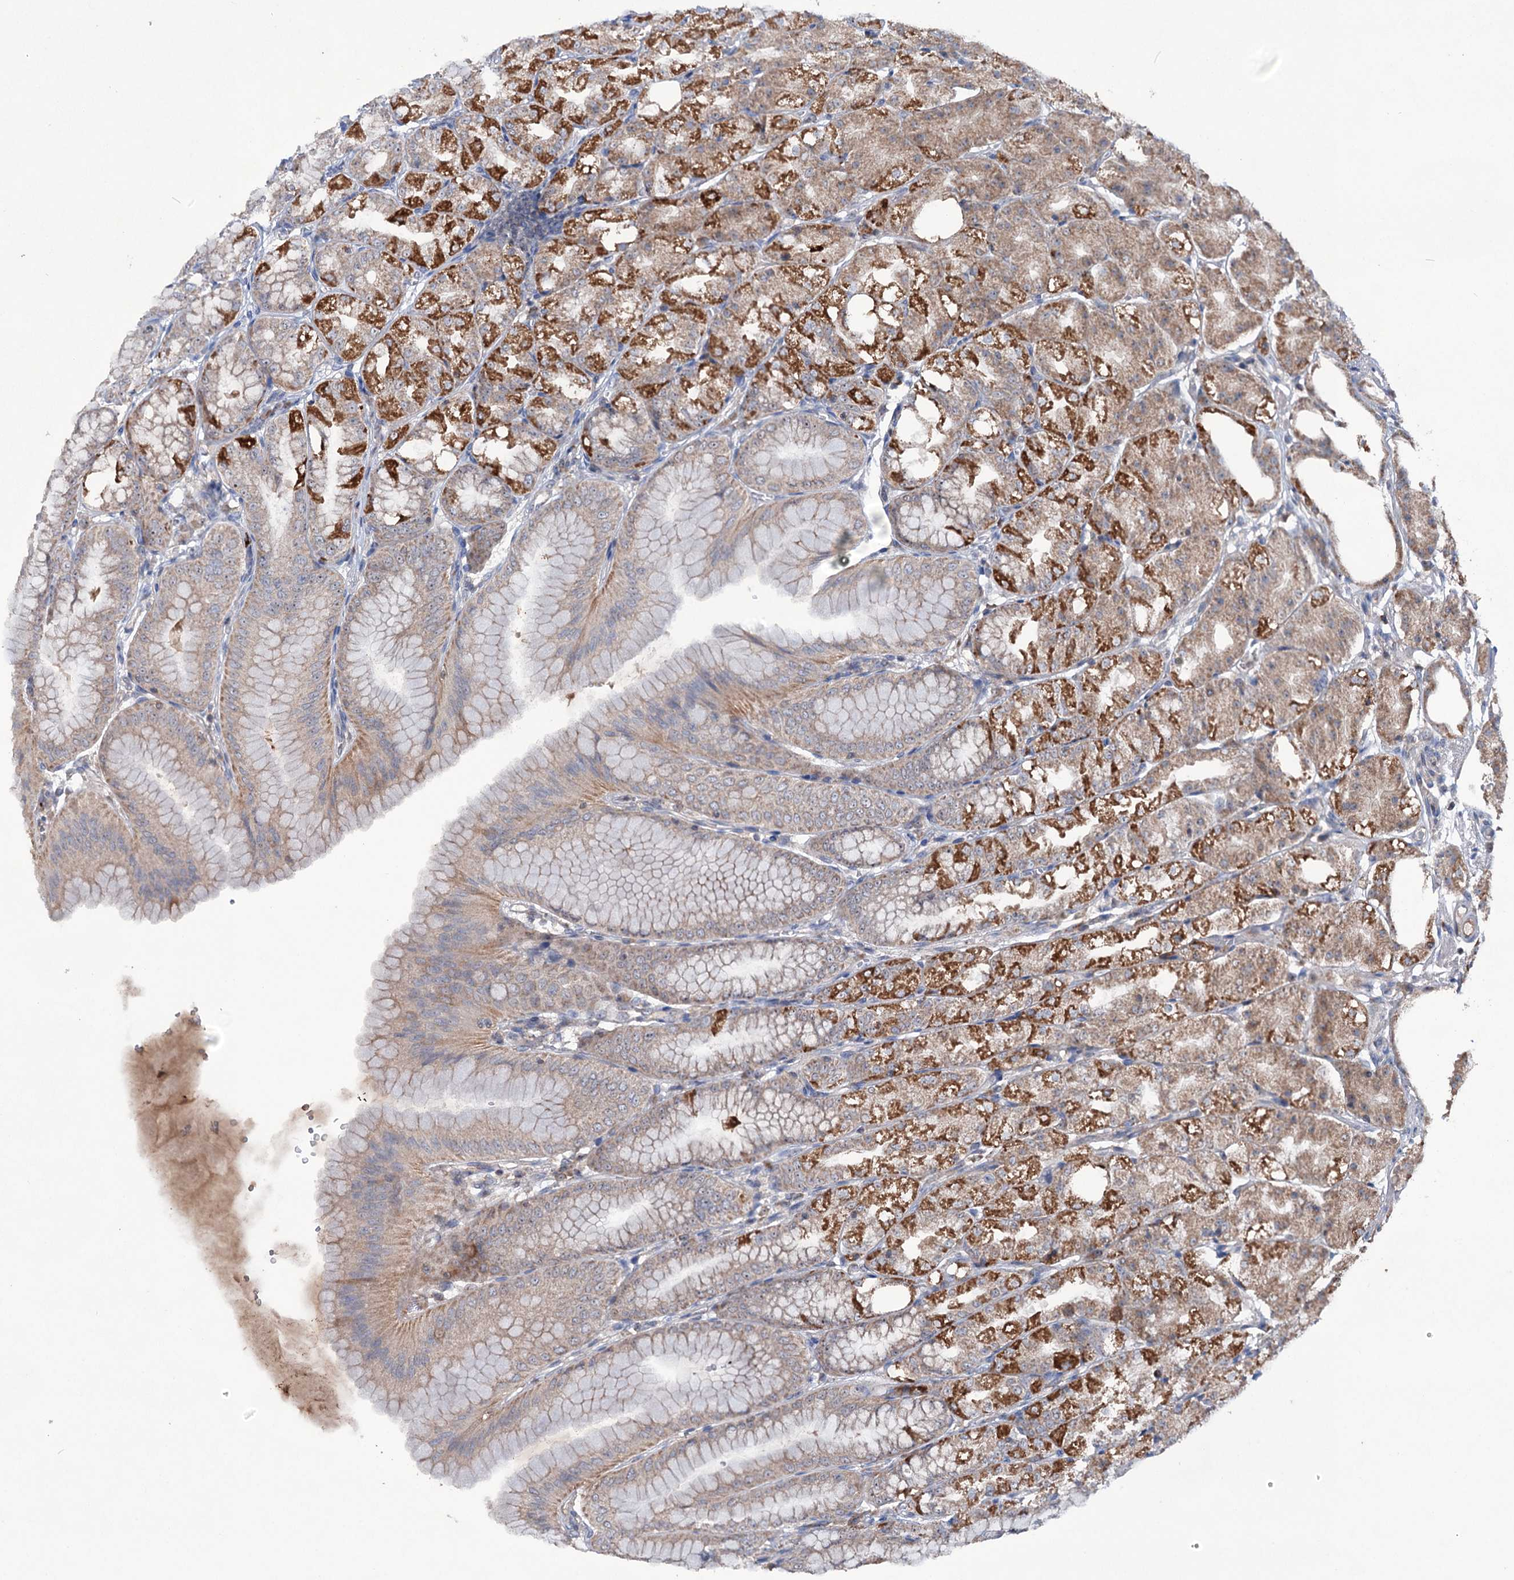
{"staining": {"intensity": "strong", "quantity": "<25%", "location": "cytoplasmic/membranous"}, "tissue": "stomach", "cell_type": "Glandular cells", "image_type": "normal", "snomed": [{"axis": "morphology", "description": "Normal tissue, NOS"}, {"axis": "topography", "description": "Stomach, lower"}], "caption": "Immunohistochemical staining of unremarkable stomach reveals strong cytoplasmic/membranous protein expression in approximately <25% of glandular cells. The staining was performed using DAB (3,3'-diaminobenzidine), with brown indicating positive protein expression. Nuclei are stained blue with hematoxylin.", "gene": "HTR3B", "patient": {"sex": "male", "age": 71}}